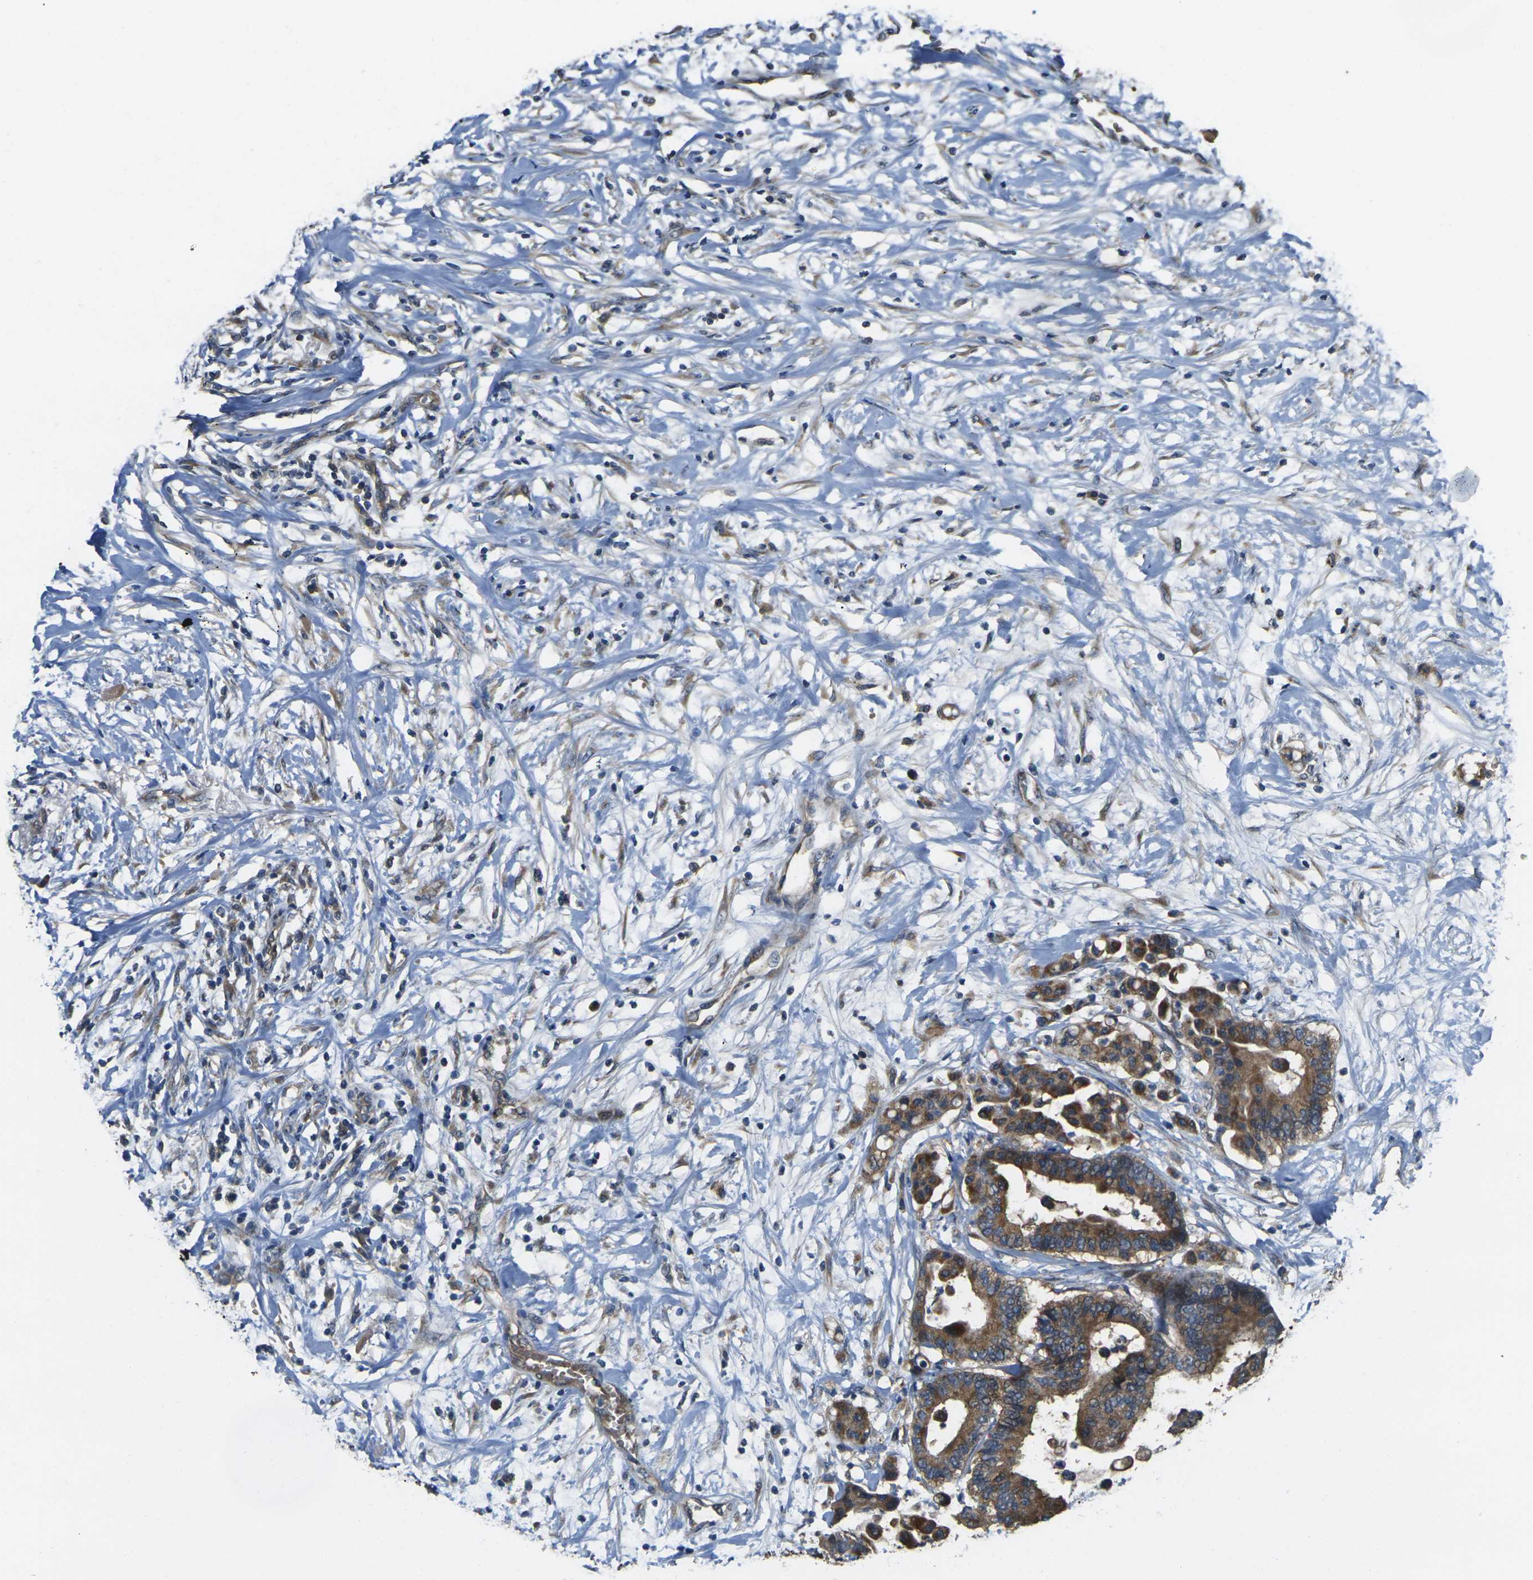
{"staining": {"intensity": "moderate", "quantity": ">75%", "location": "cytoplasmic/membranous"}, "tissue": "colorectal cancer", "cell_type": "Tumor cells", "image_type": "cancer", "snomed": [{"axis": "morphology", "description": "Normal tissue, NOS"}, {"axis": "morphology", "description": "Adenocarcinoma, NOS"}, {"axis": "topography", "description": "Colon"}], "caption": "Immunohistochemistry (IHC) image of human colorectal cancer stained for a protein (brown), which reveals medium levels of moderate cytoplasmic/membranous expression in approximately >75% of tumor cells.", "gene": "GNA12", "patient": {"sex": "male", "age": 82}}